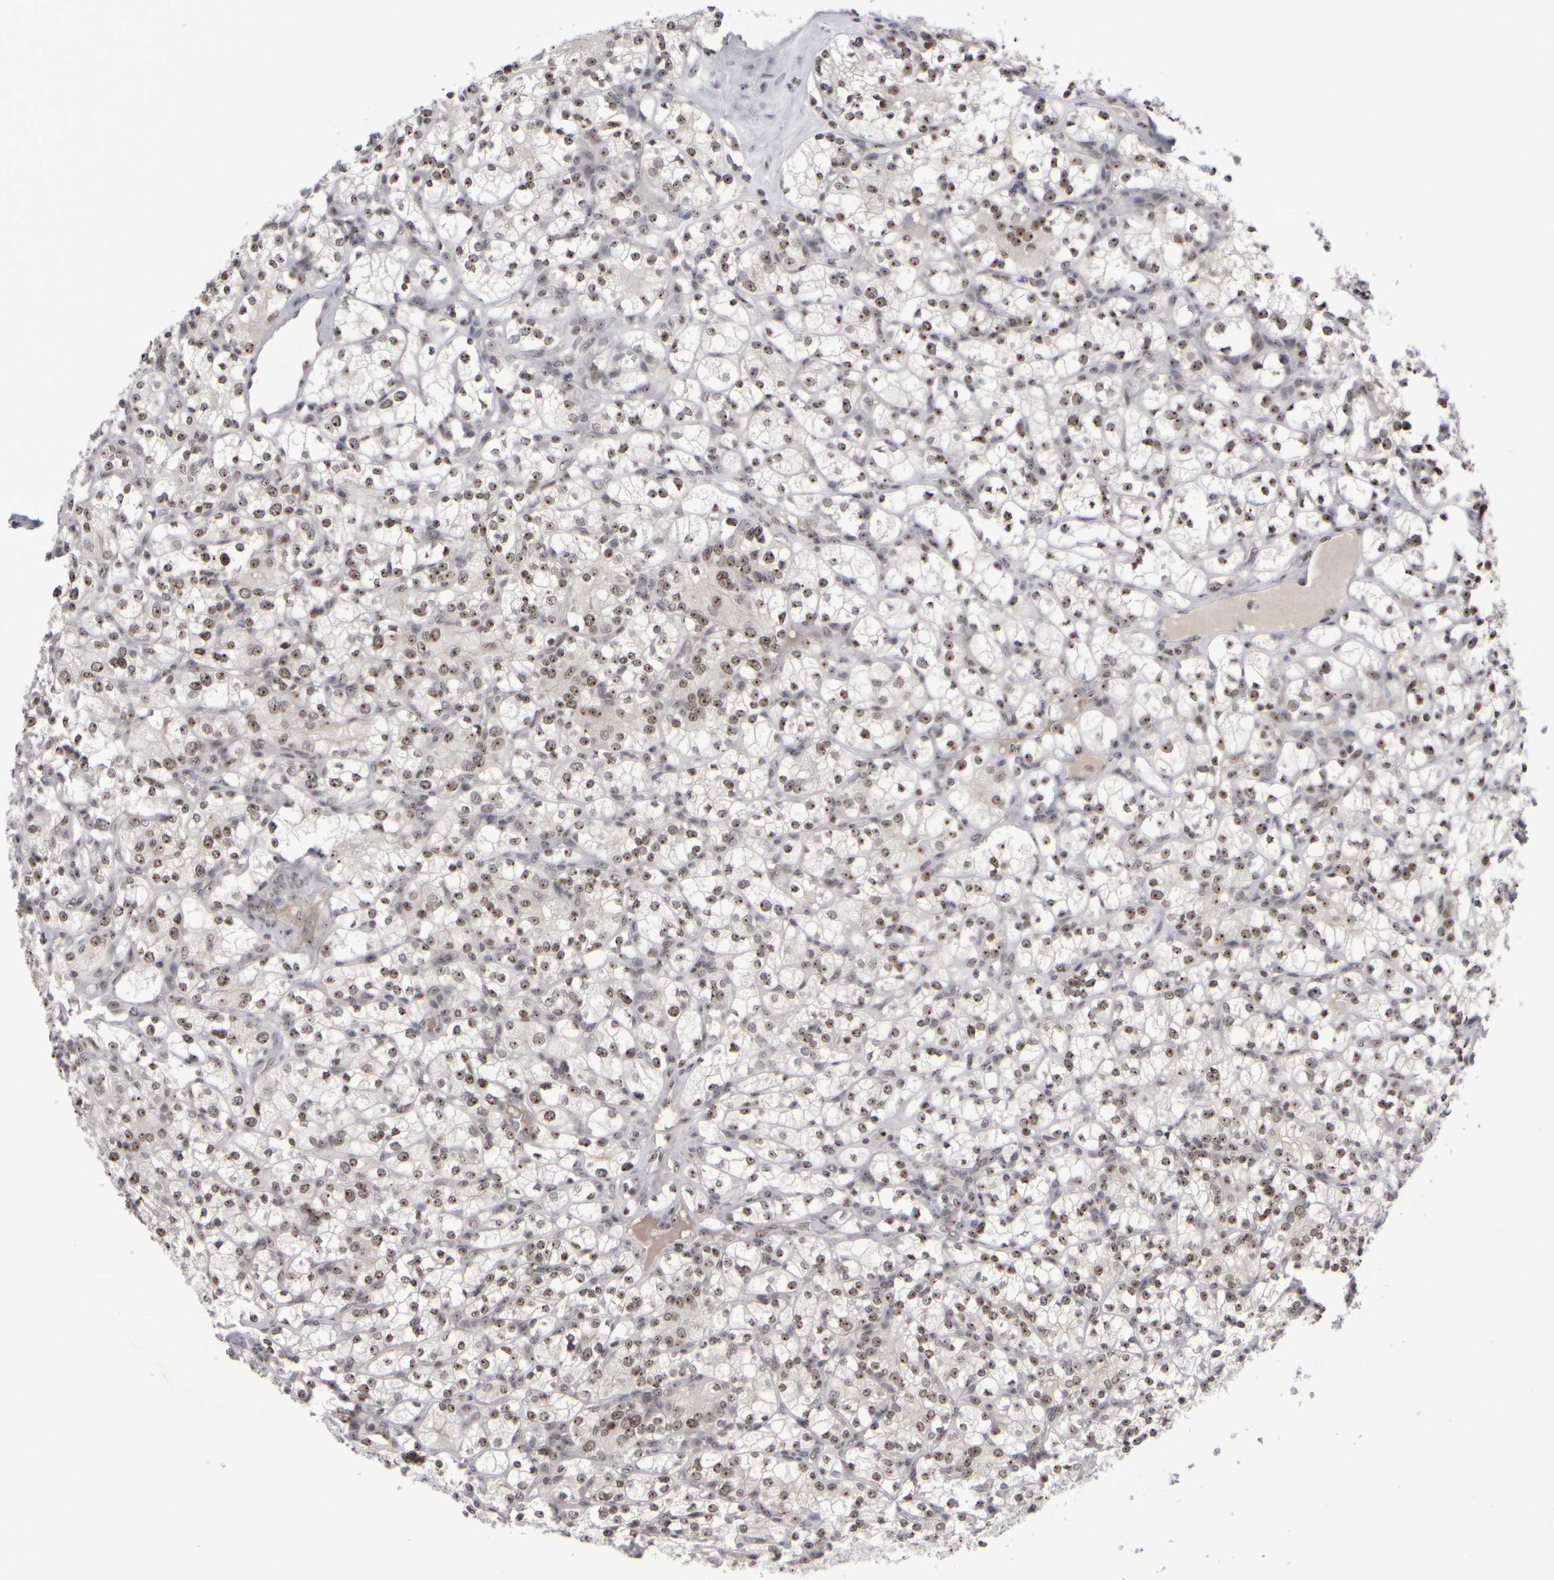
{"staining": {"intensity": "moderate", "quantity": ">75%", "location": "nuclear"}, "tissue": "renal cancer", "cell_type": "Tumor cells", "image_type": "cancer", "snomed": [{"axis": "morphology", "description": "Adenocarcinoma, NOS"}, {"axis": "topography", "description": "Kidney"}], "caption": "The photomicrograph reveals a brown stain indicating the presence of a protein in the nuclear of tumor cells in renal adenocarcinoma. The staining was performed using DAB (3,3'-diaminobenzidine) to visualize the protein expression in brown, while the nuclei were stained in blue with hematoxylin (Magnification: 20x).", "gene": "SURF6", "patient": {"sex": "male", "age": 77}}